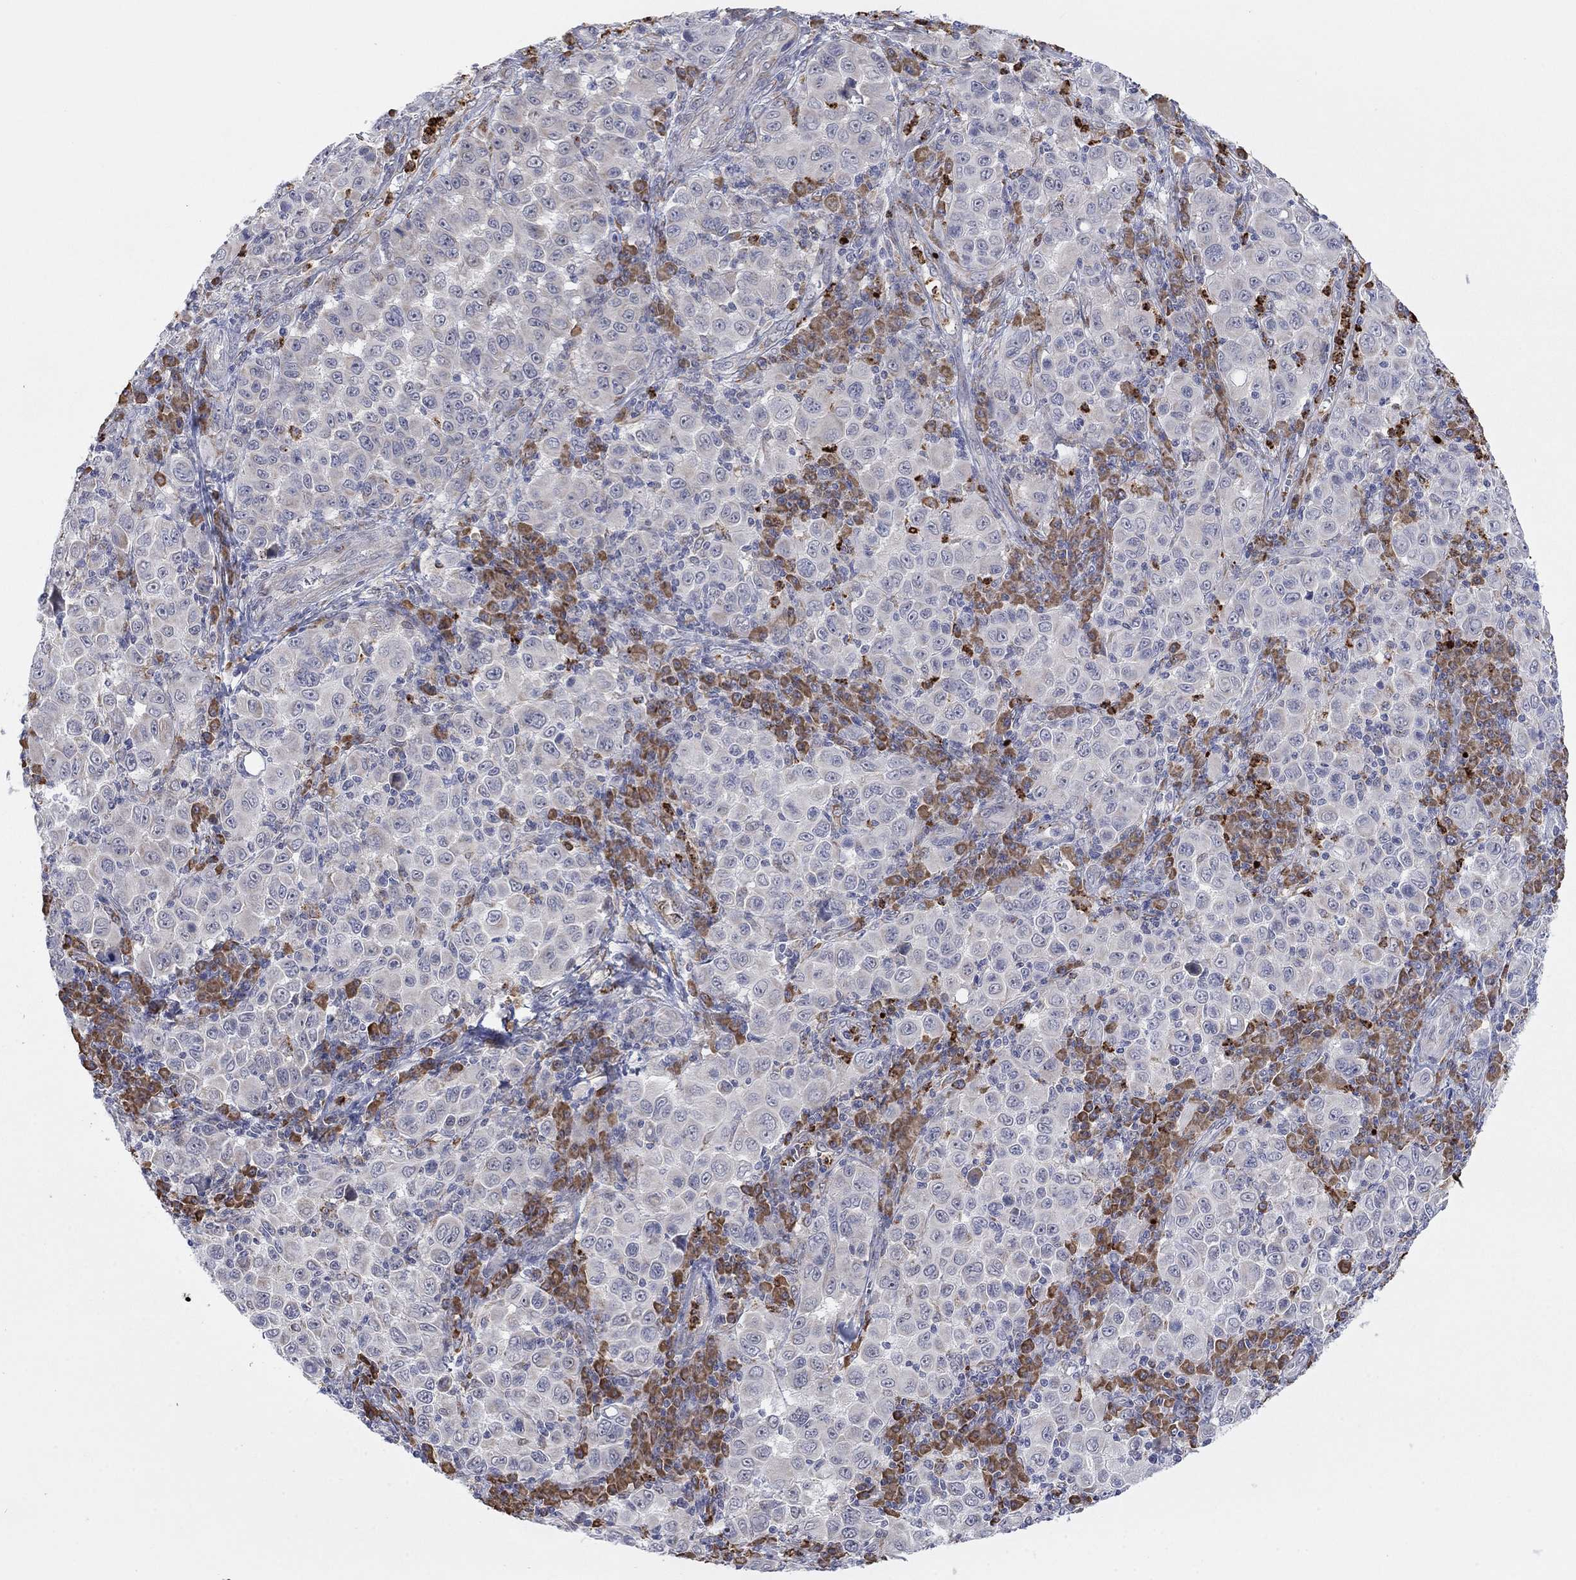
{"staining": {"intensity": "negative", "quantity": "none", "location": "none"}, "tissue": "melanoma", "cell_type": "Tumor cells", "image_type": "cancer", "snomed": [{"axis": "morphology", "description": "Malignant melanoma, NOS"}, {"axis": "topography", "description": "Skin"}], "caption": "Tumor cells are negative for brown protein staining in malignant melanoma.", "gene": "MTRFR", "patient": {"sex": "female", "age": 57}}